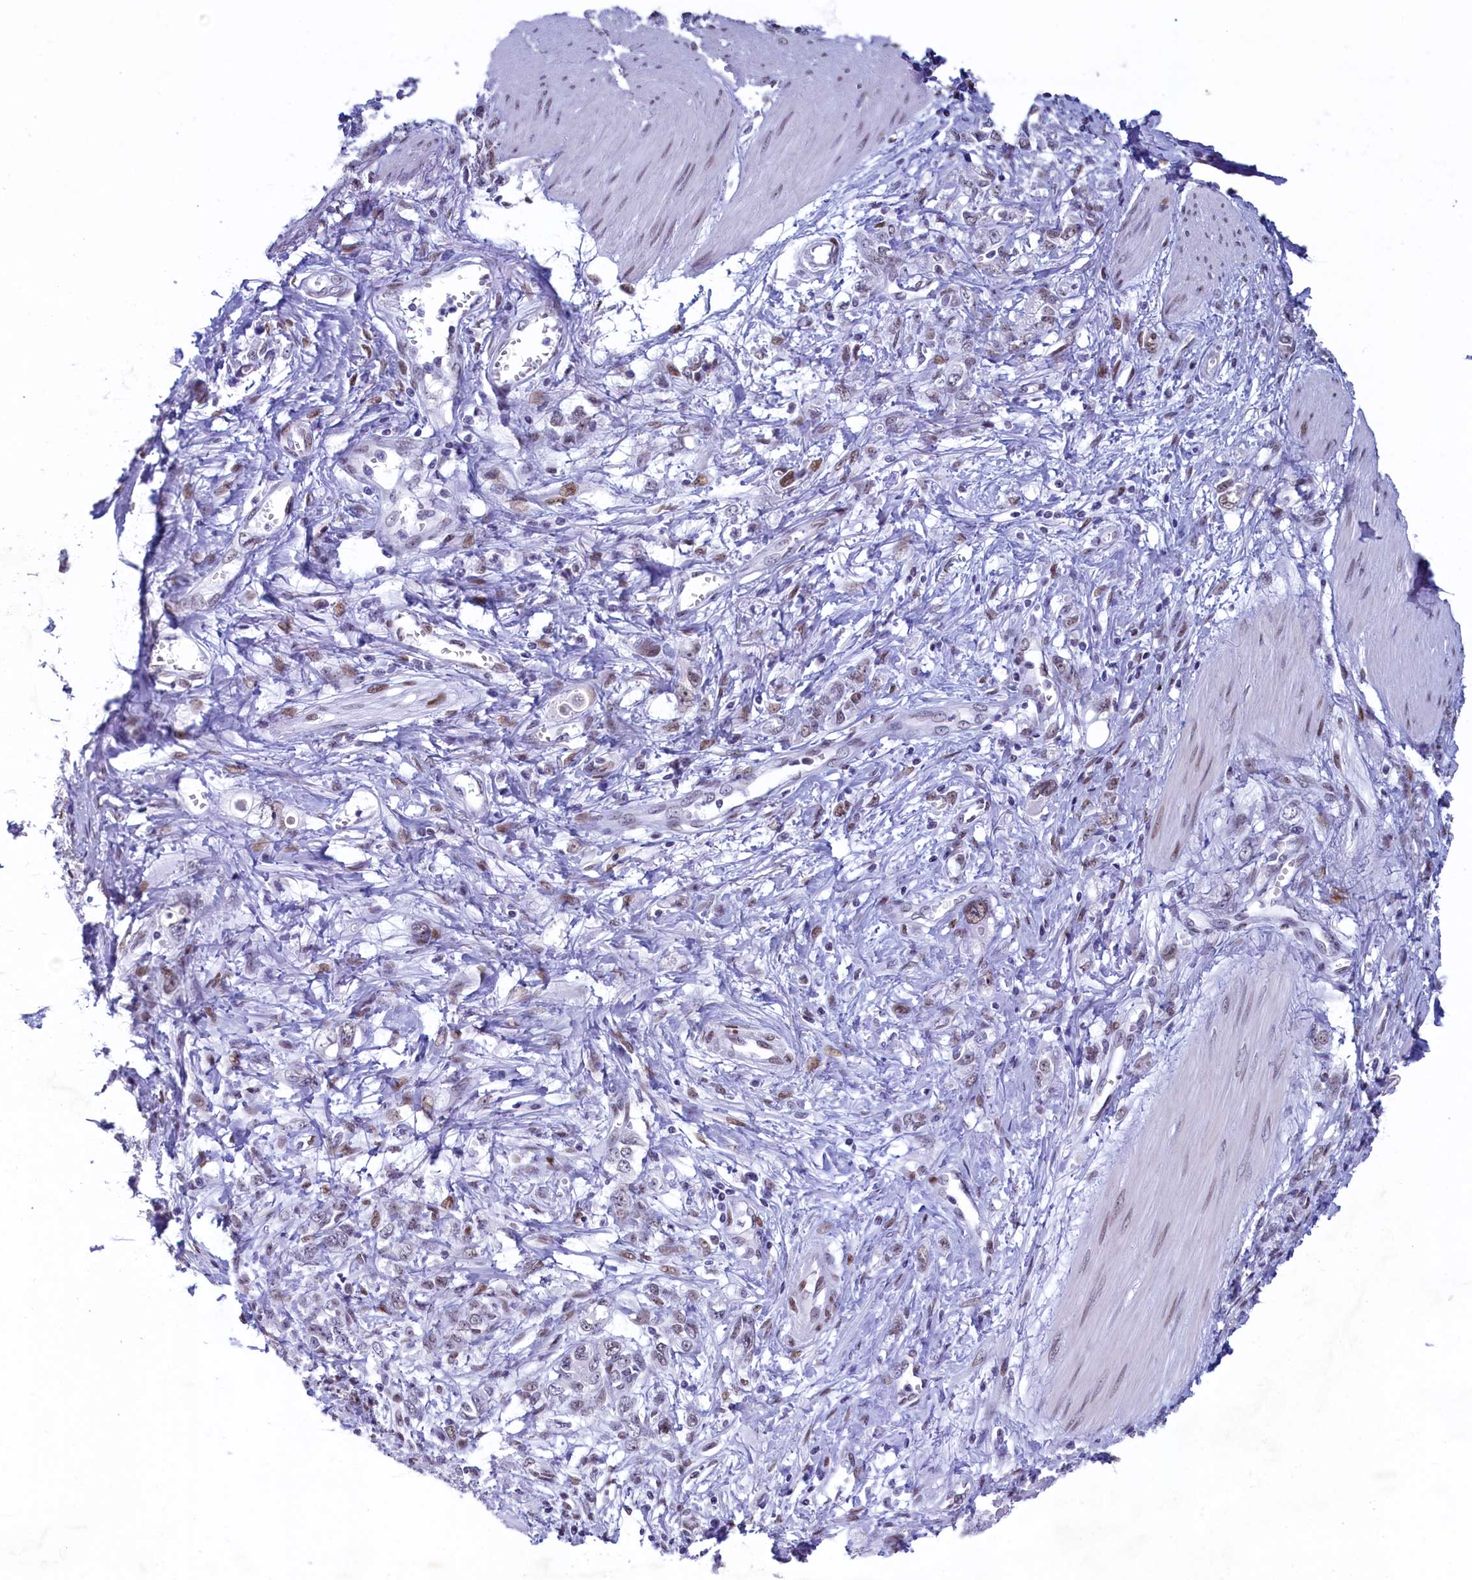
{"staining": {"intensity": "weak", "quantity": ">75%", "location": "nuclear"}, "tissue": "stomach cancer", "cell_type": "Tumor cells", "image_type": "cancer", "snomed": [{"axis": "morphology", "description": "Adenocarcinoma, NOS"}, {"axis": "topography", "description": "Stomach"}], "caption": "There is low levels of weak nuclear staining in tumor cells of stomach cancer (adenocarcinoma), as demonstrated by immunohistochemical staining (brown color).", "gene": "SUGP2", "patient": {"sex": "female", "age": 76}}